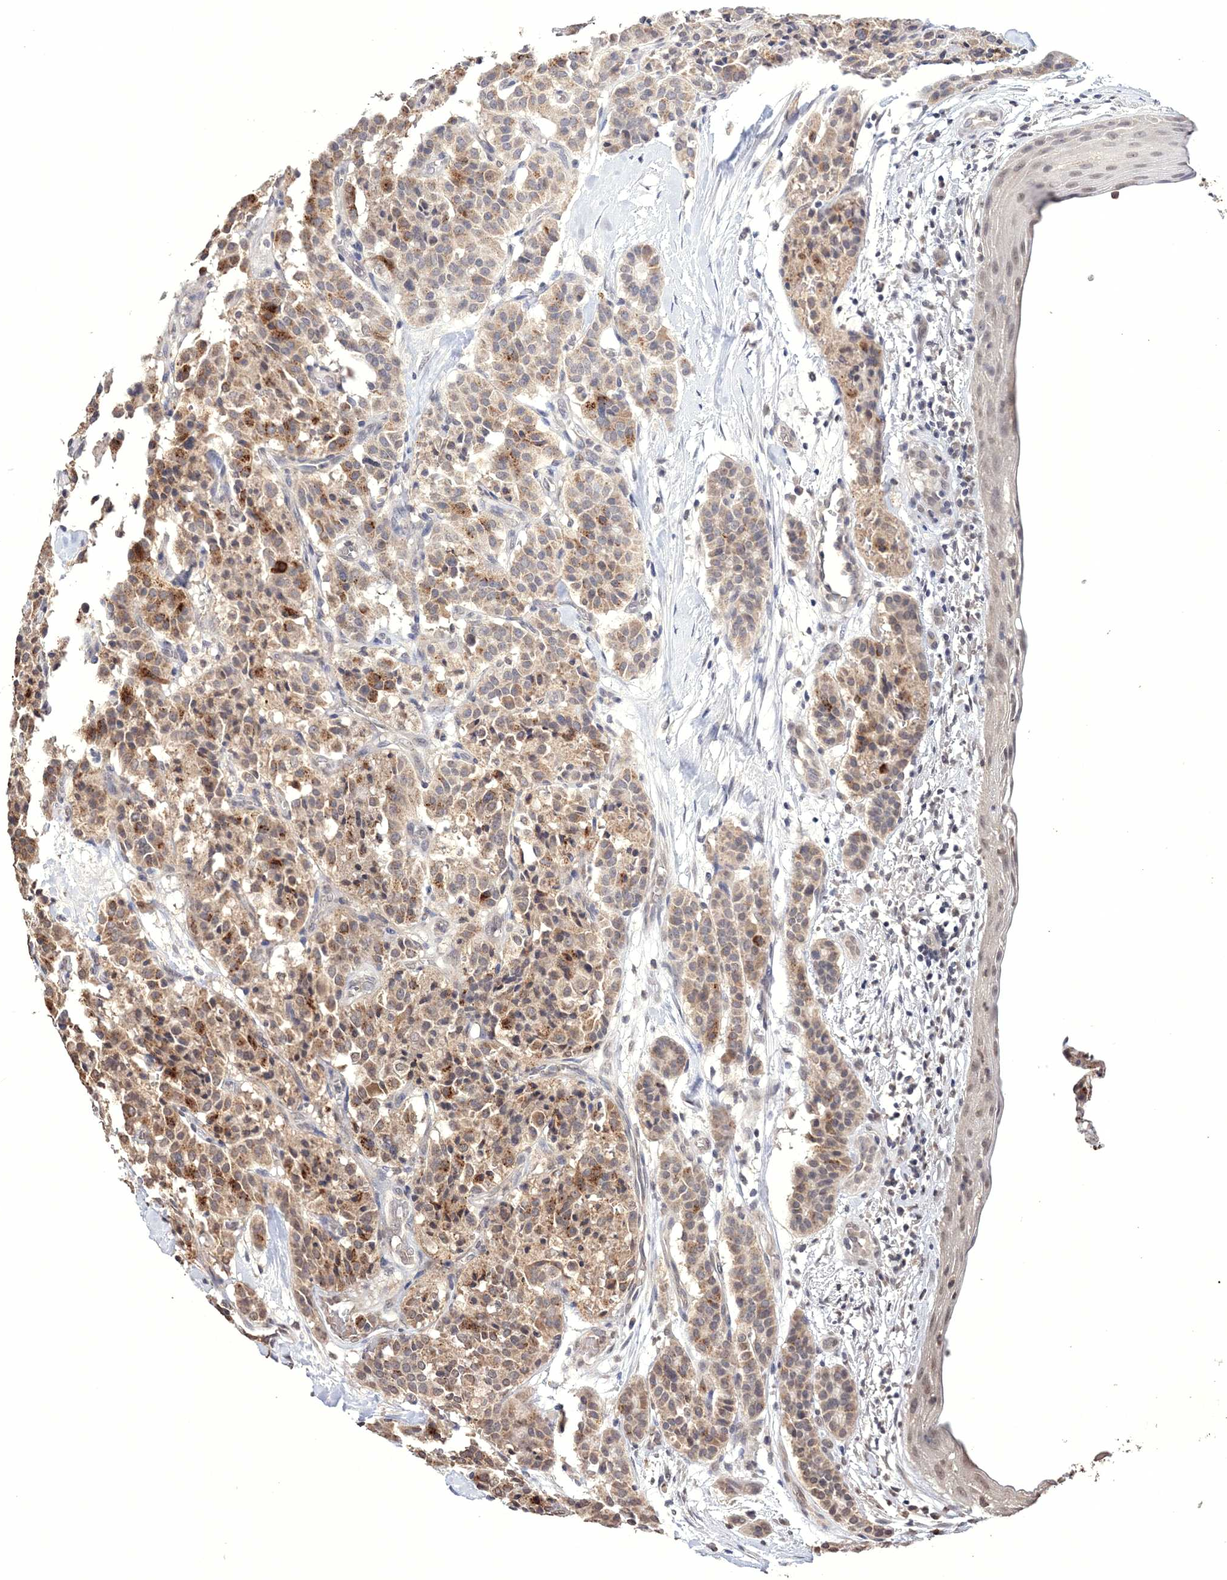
{"staining": {"intensity": "moderate", "quantity": ">75%", "location": "cytoplasmic/membranous"}, "tissue": "carcinoid", "cell_type": "Tumor cells", "image_type": "cancer", "snomed": [{"axis": "morphology", "description": "Carcinoid, malignant, NOS"}, {"axis": "topography", "description": "Lung"}], "caption": "Immunohistochemical staining of carcinoid (malignant) displays moderate cytoplasmic/membranous protein expression in approximately >75% of tumor cells.", "gene": "GPN1", "patient": {"sex": "male", "age": 30}}